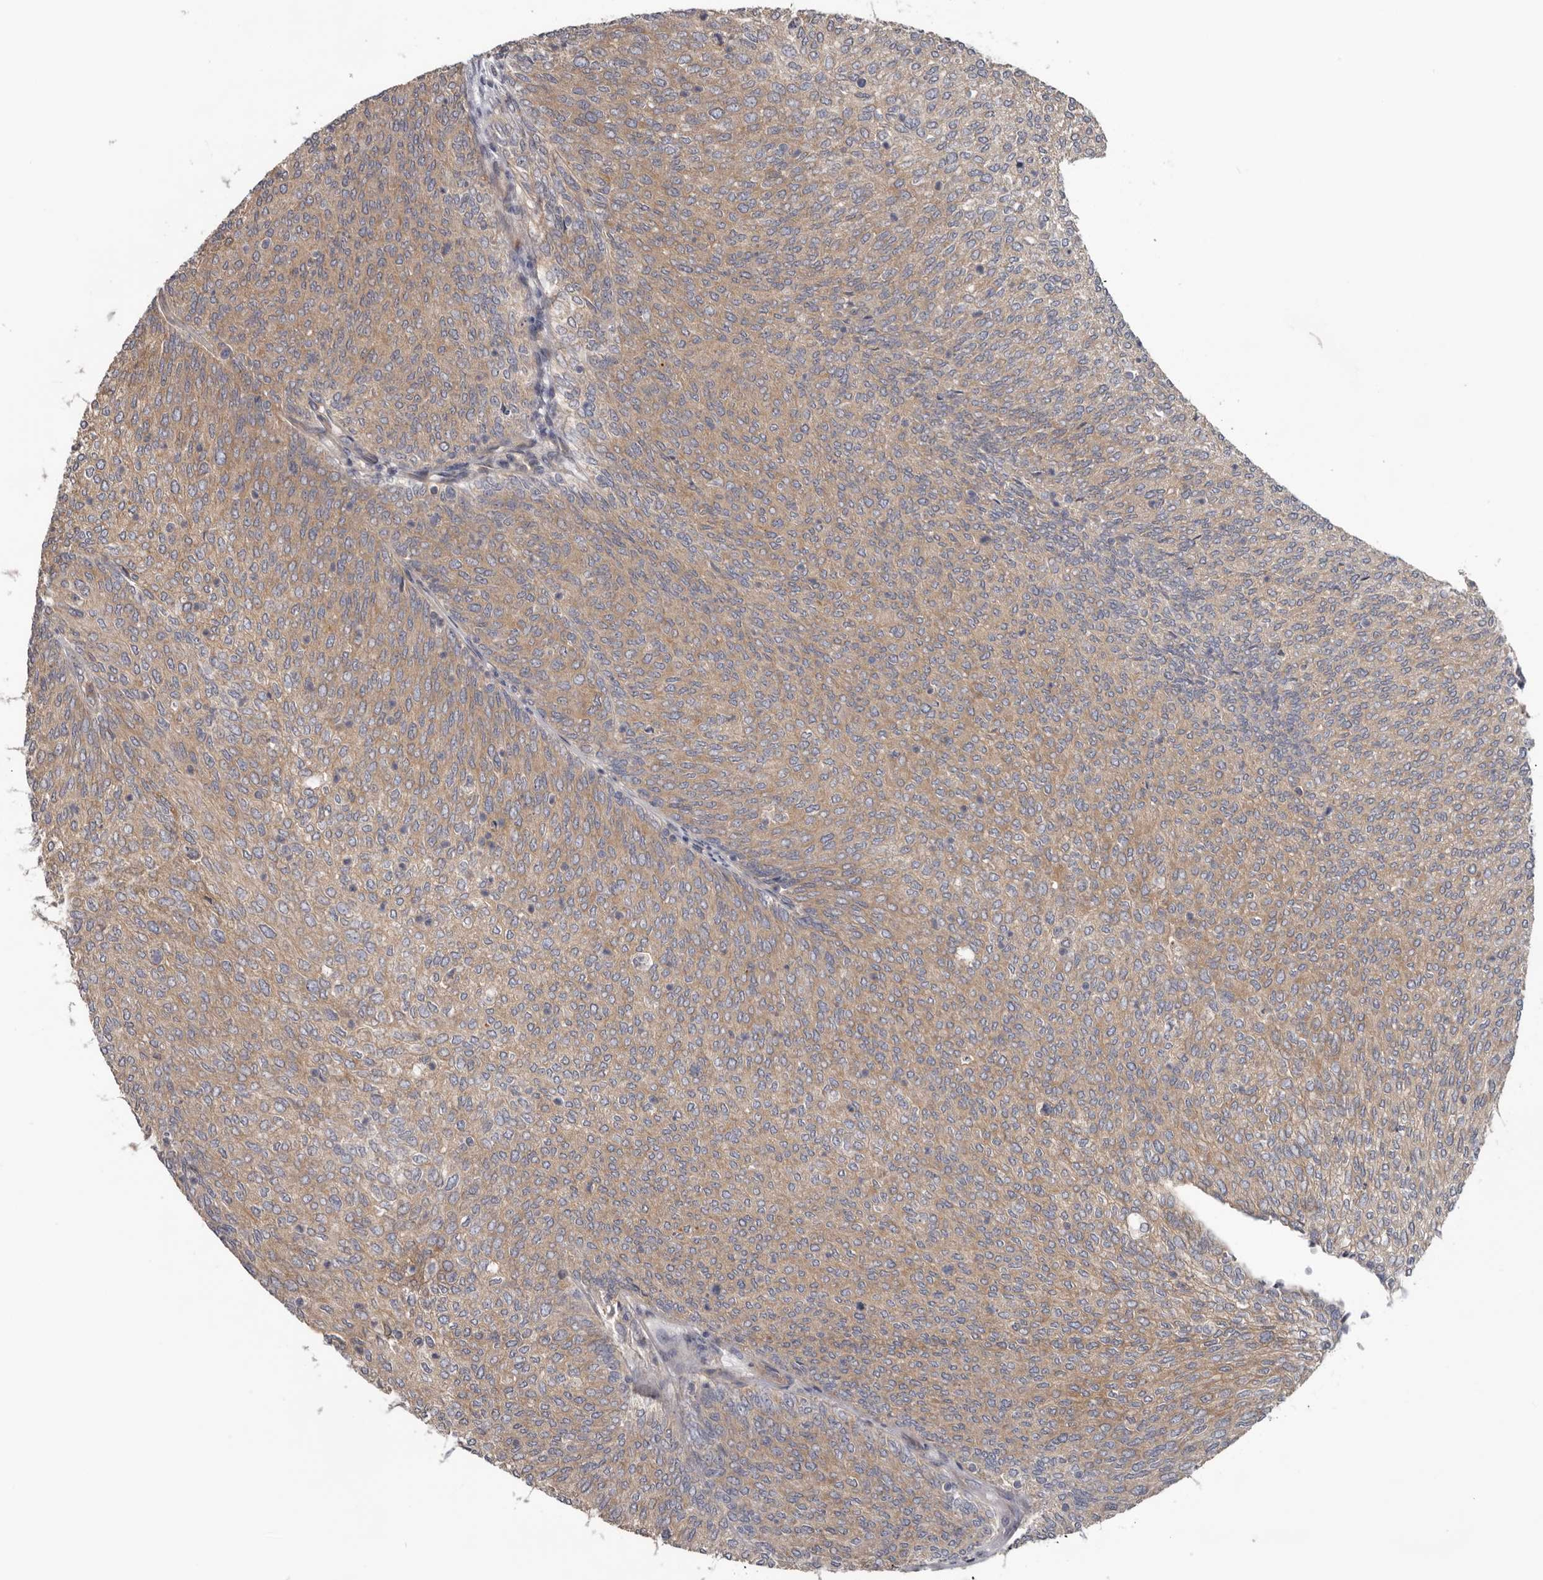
{"staining": {"intensity": "moderate", "quantity": ">75%", "location": "cytoplasmic/membranous"}, "tissue": "urothelial cancer", "cell_type": "Tumor cells", "image_type": "cancer", "snomed": [{"axis": "morphology", "description": "Urothelial carcinoma, Low grade"}, {"axis": "topography", "description": "Urinary bladder"}], "caption": "DAB immunohistochemical staining of human urothelial carcinoma (low-grade) shows moderate cytoplasmic/membranous protein expression in about >75% of tumor cells.", "gene": "HINT3", "patient": {"sex": "female", "age": 79}}